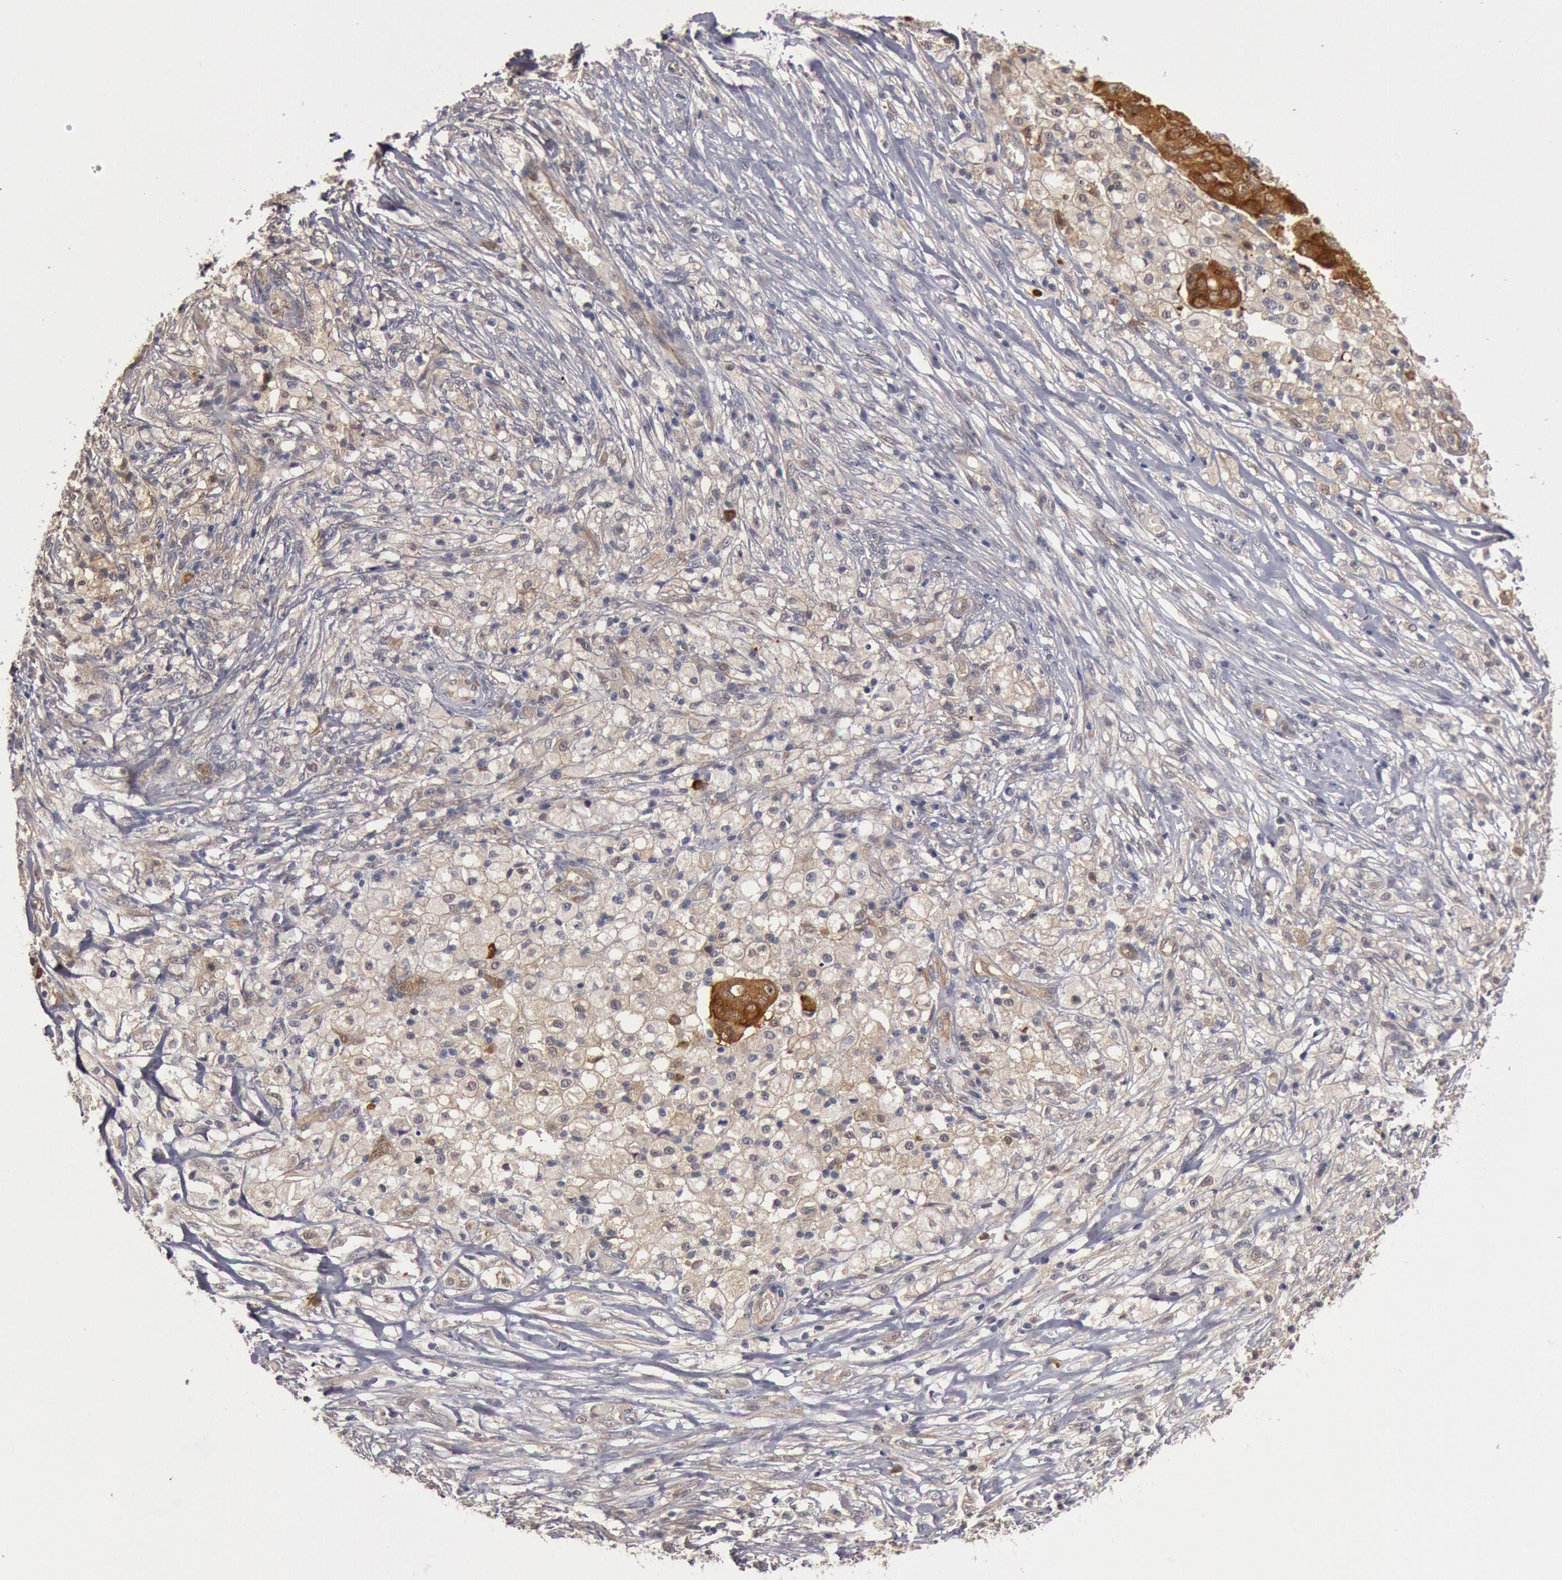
{"staining": {"intensity": "strong", "quantity": ">75%", "location": "cytoplasmic/membranous"}, "tissue": "ovarian cancer", "cell_type": "Tumor cells", "image_type": "cancer", "snomed": [{"axis": "morphology", "description": "Carcinoma, endometroid"}, {"axis": "topography", "description": "Ovary"}], "caption": "Human ovarian cancer (endometroid carcinoma) stained with a brown dye exhibits strong cytoplasmic/membranous positive positivity in about >75% of tumor cells.", "gene": "DNAJA1", "patient": {"sex": "female", "age": 42}}